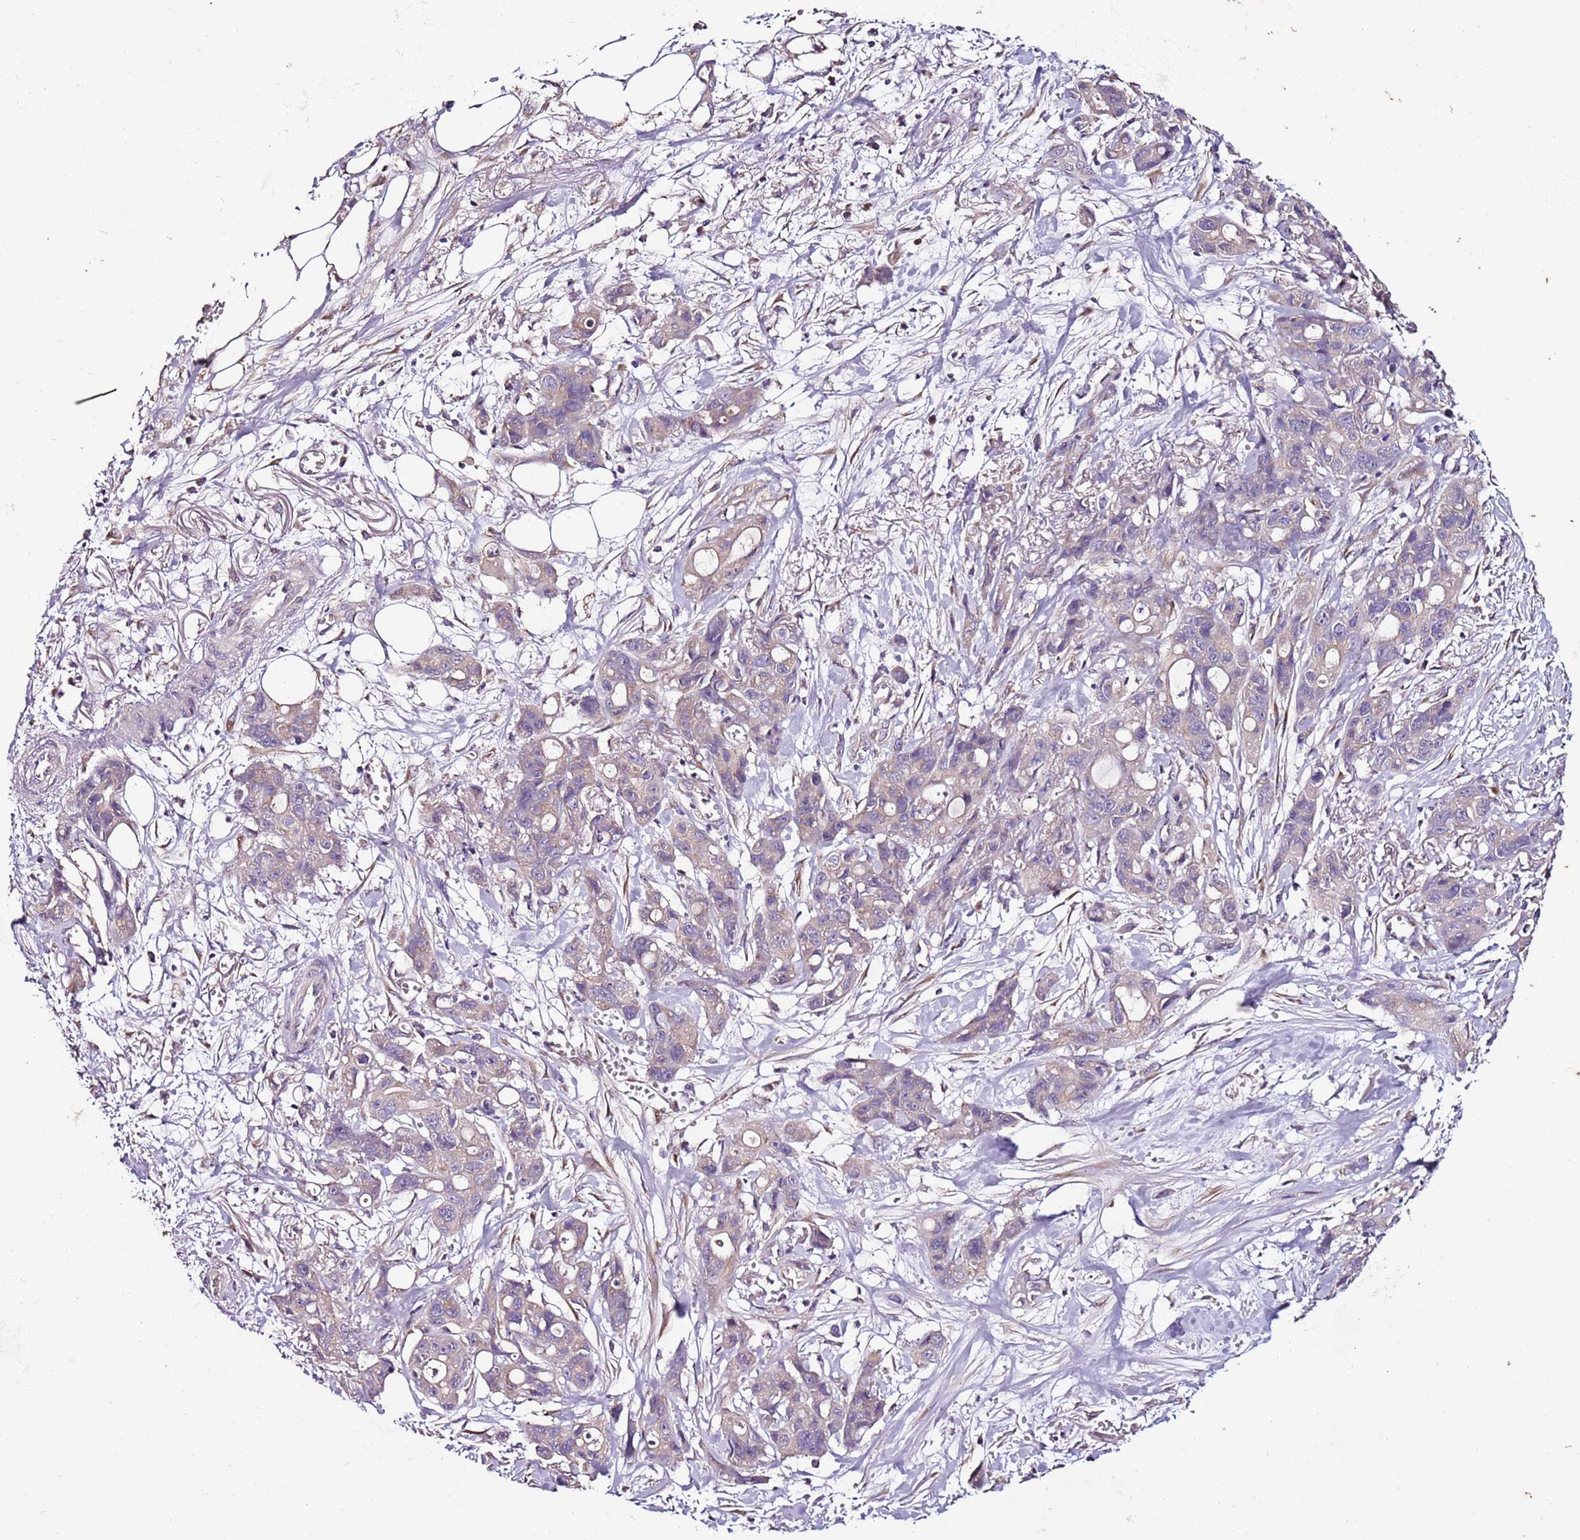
{"staining": {"intensity": "negative", "quantity": "none", "location": "none"}, "tissue": "ovarian cancer", "cell_type": "Tumor cells", "image_type": "cancer", "snomed": [{"axis": "morphology", "description": "Cystadenocarcinoma, mucinous, NOS"}, {"axis": "topography", "description": "Ovary"}], "caption": "DAB (3,3'-diaminobenzidine) immunohistochemical staining of human mucinous cystadenocarcinoma (ovarian) exhibits no significant staining in tumor cells. (DAB IHC, high magnification).", "gene": "FAM20A", "patient": {"sex": "female", "age": 70}}